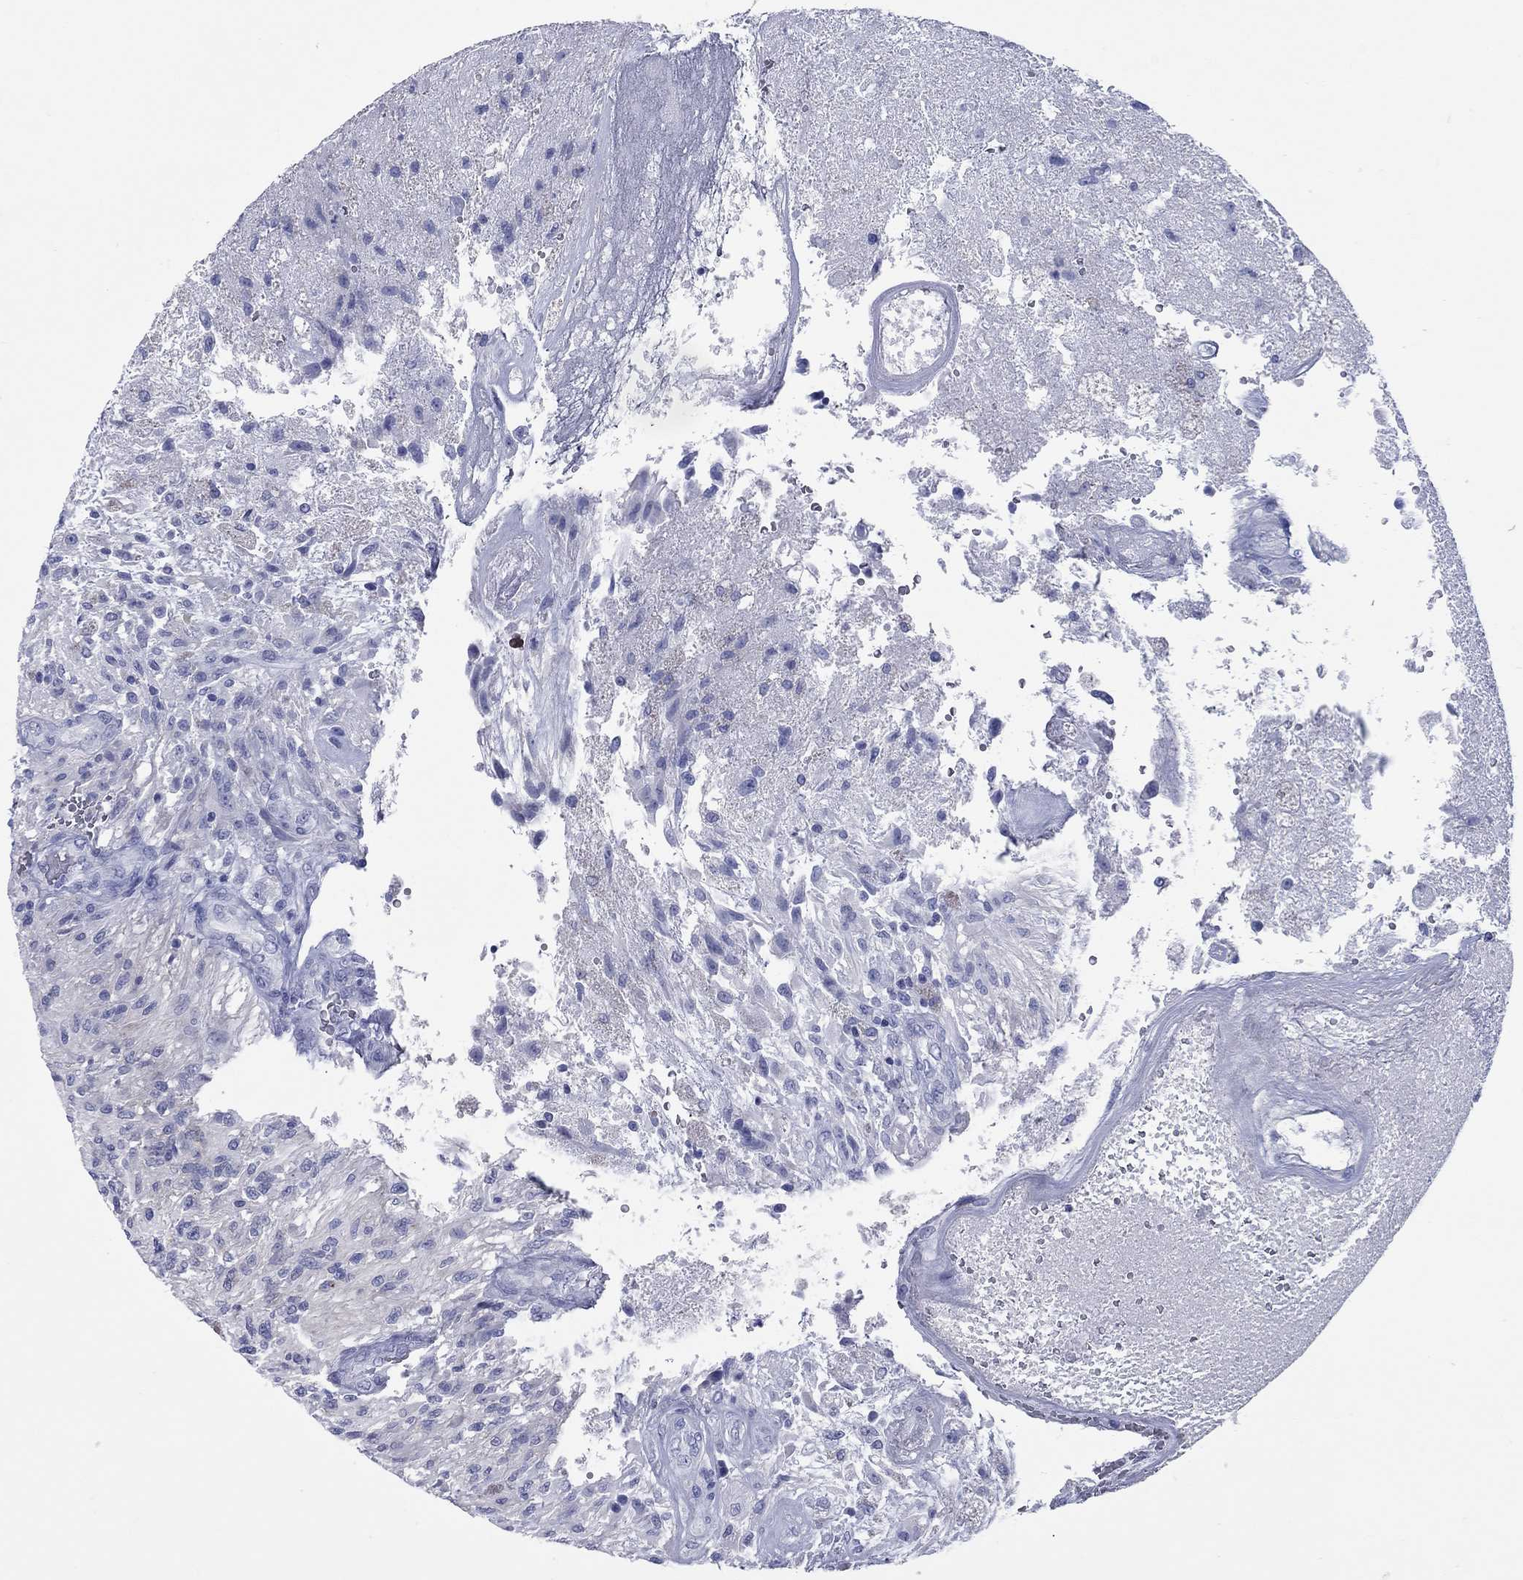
{"staining": {"intensity": "negative", "quantity": "none", "location": "none"}, "tissue": "glioma", "cell_type": "Tumor cells", "image_type": "cancer", "snomed": [{"axis": "morphology", "description": "Glioma, malignant, High grade"}, {"axis": "topography", "description": "Brain"}], "caption": "IHC micrograph of neoplastic tissue: human malignant glioma (high-grade) stained with DAB (3,3'-diaminobenzidine) demonstrates no significant protein positivity in tumor cells.", "gene": "CCNA1", "patient": {"sex": "male", "age": 56}}